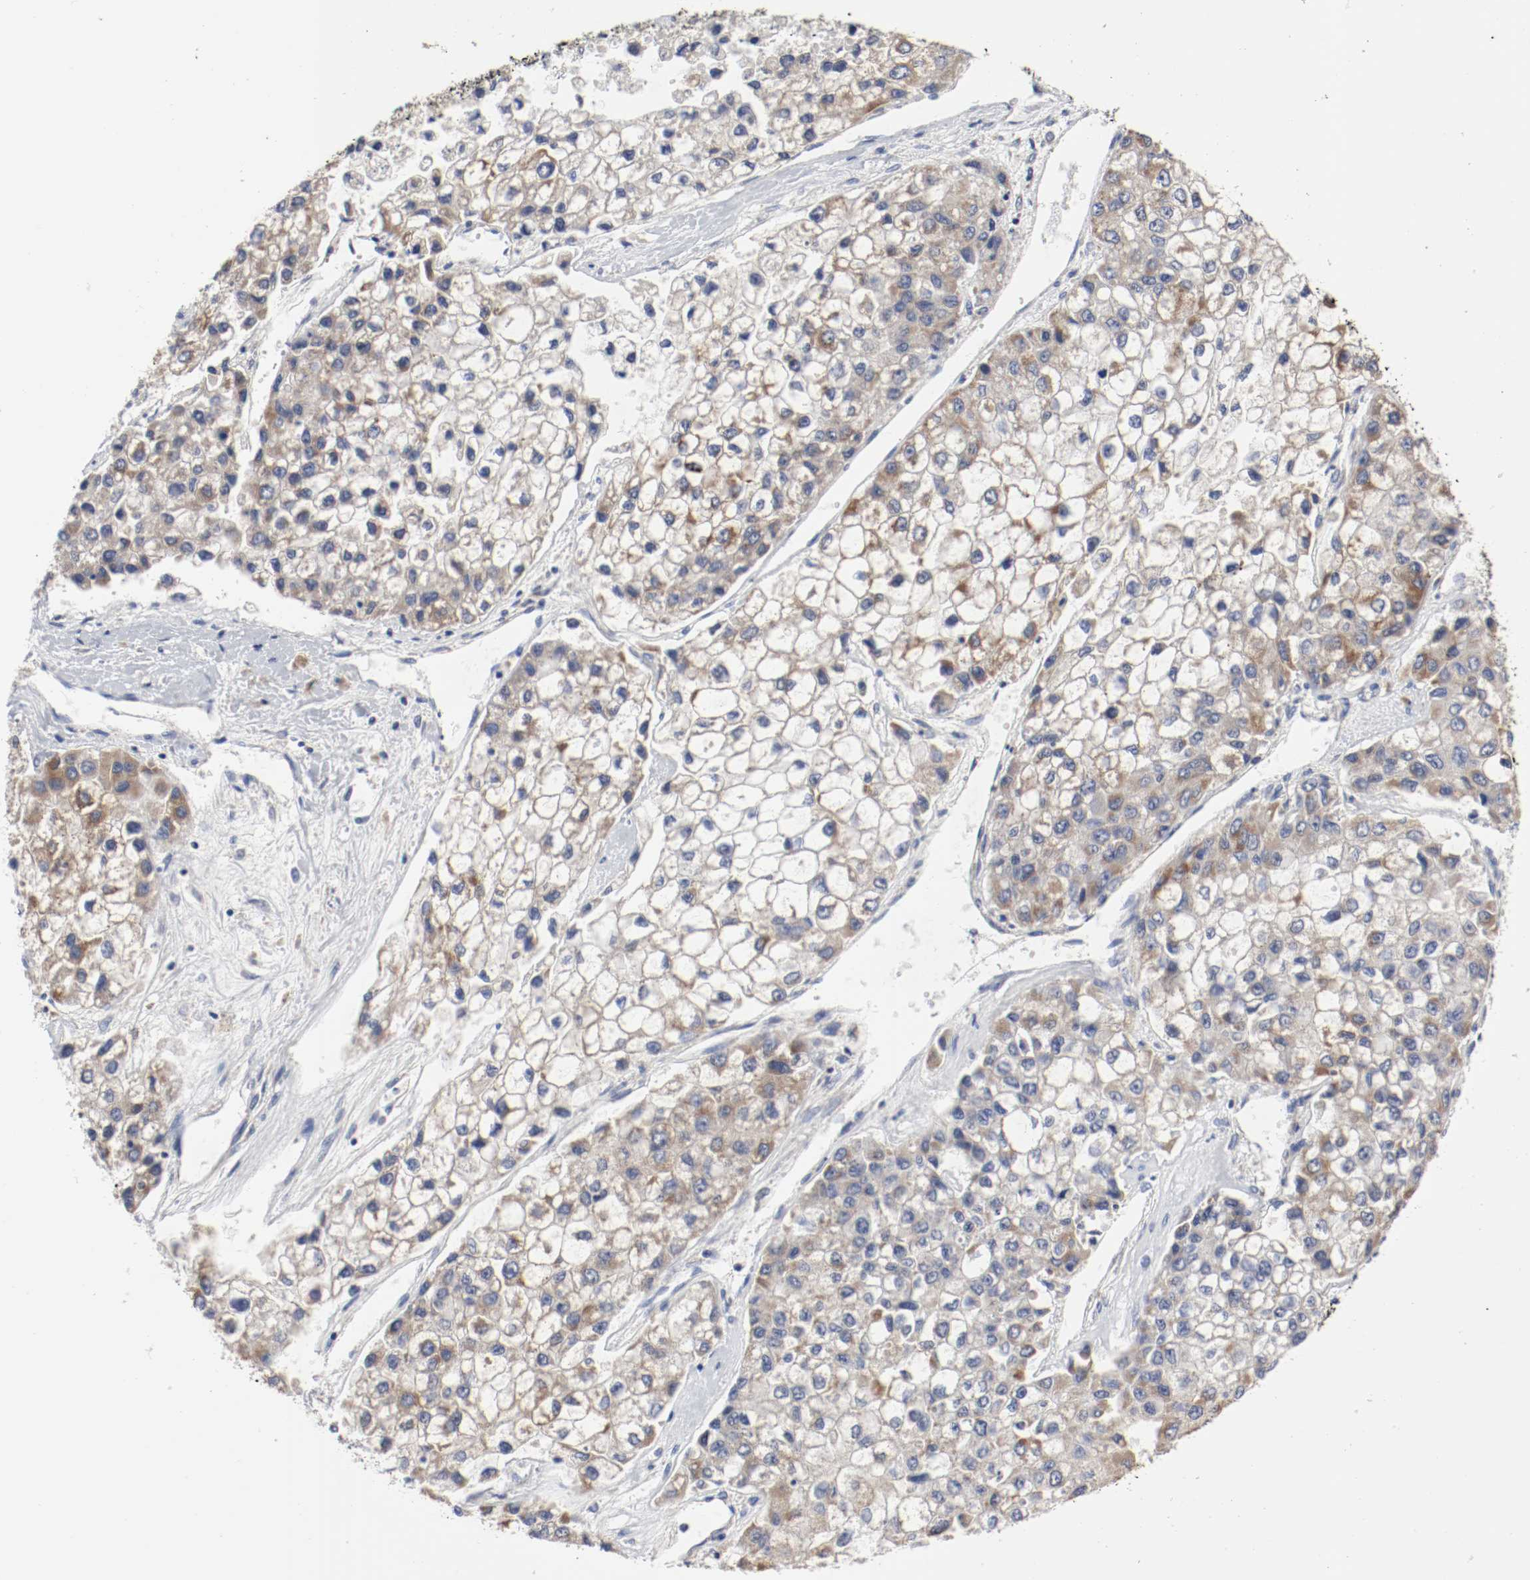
{"staining": {"intensity": "moderate", "quantity": ">75%", "location": "cytoplasmic/membranous"}, "tissue": "liver cancer", "cell_type": "Tumor cells", "image_type": "cancer", "snomed": [{"axis": "morphology", "description": "Carcinoma, Hepatocellular, NOS"}, {"axis": "topography", "description": "Liver"}], "caption": "Protein staining exhibits moderate cytoplasmic/membranous expression in about >75% of tumor cells in liver cancer. Nuclei are stained in blue.", "gene": "AFG3L2", "patient": {"sex": "female", "age": 66}}